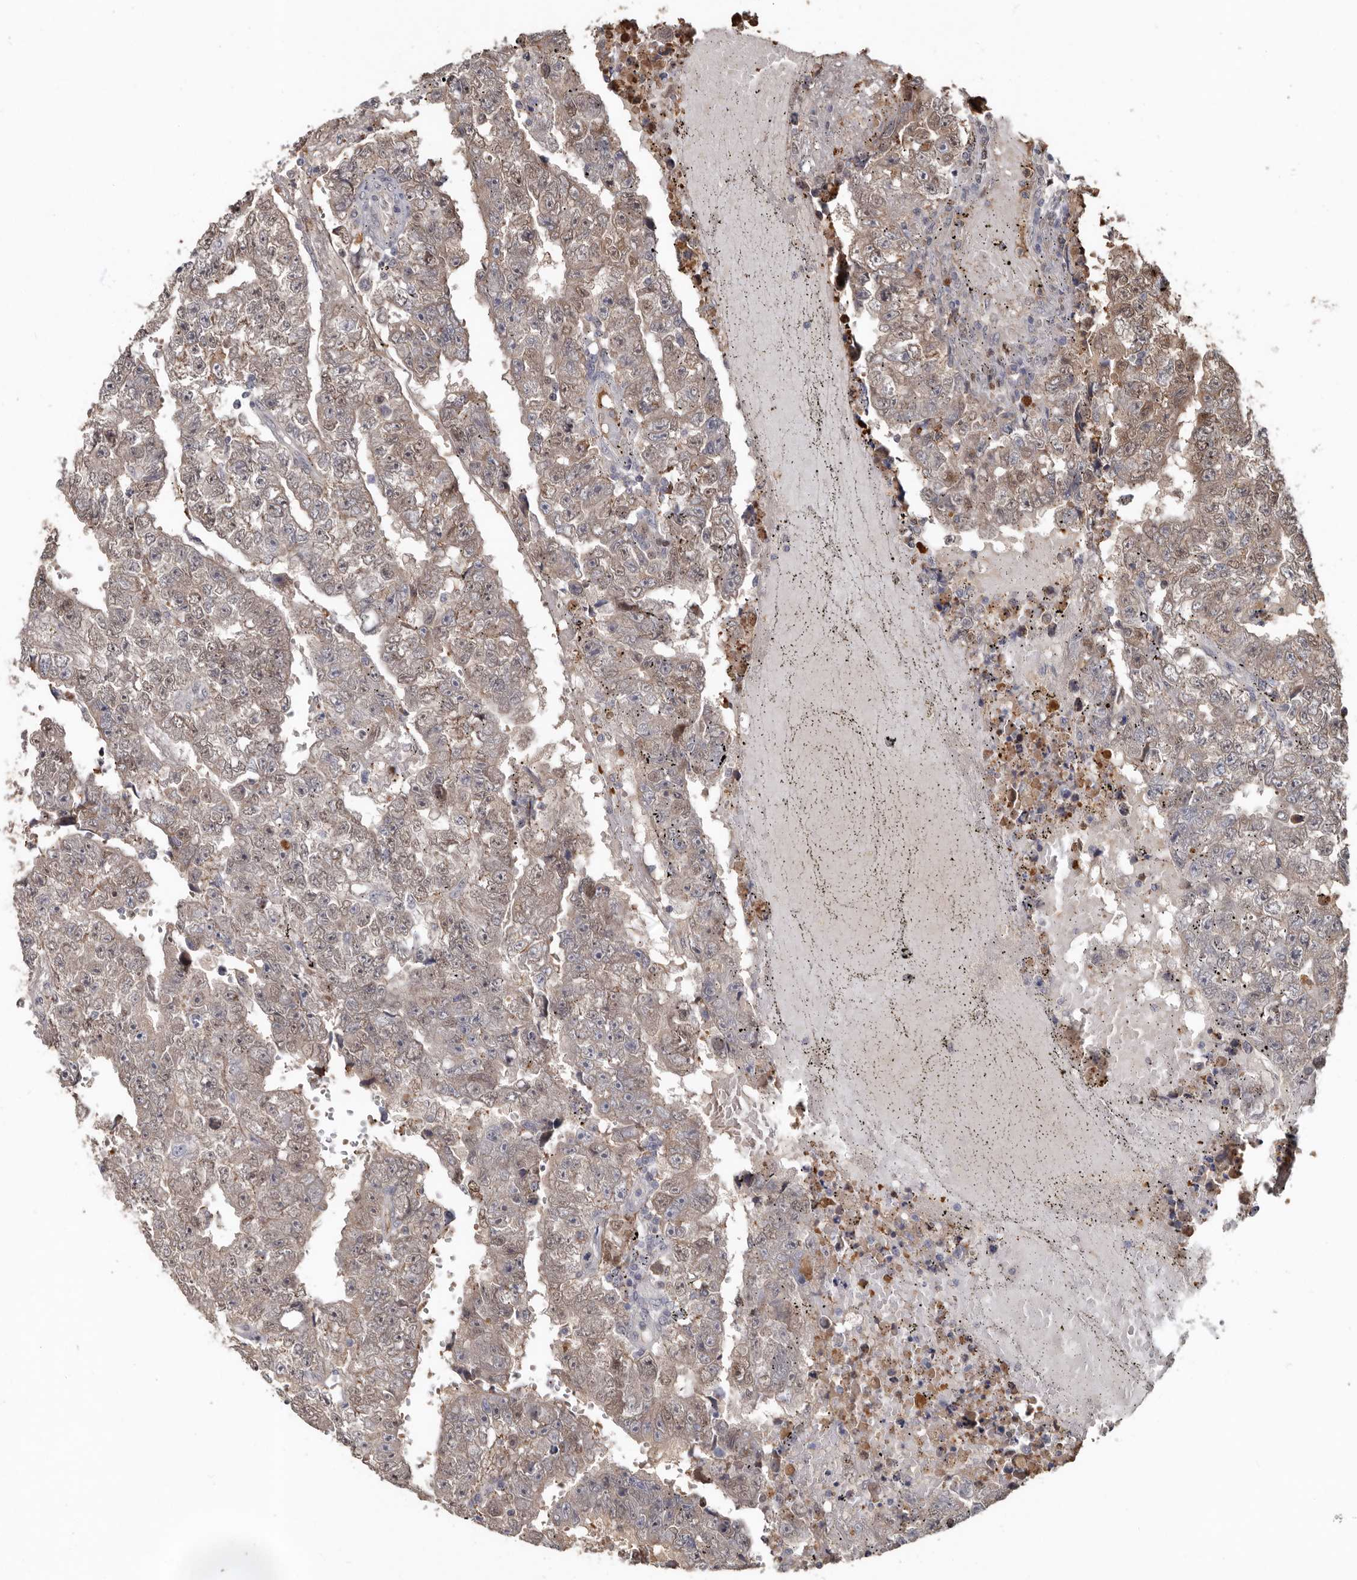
{"staining": {"intensity": "moderate", "quantity": "25%-75%", "location": "cytoplasmic/membranous"}, "tissue": "testis cancer", "cell_type": "Tumor cells", "image_type": "cancer", "snomed": [{"axis": "morphology", "description": "Carcinoma, Embryonal, NOS"}, {"axis": "topography", "description": "Testis"}], "caption": "Immunohistochemical staining of human testis cancer (embryonal carcinoma) exhibits medium levels of moderate cytoplasmic/membranous expression in about 25%-75% of tumor cells.", "gene": "LRGUK", "patient": {"sex": "male", "age": 25}}